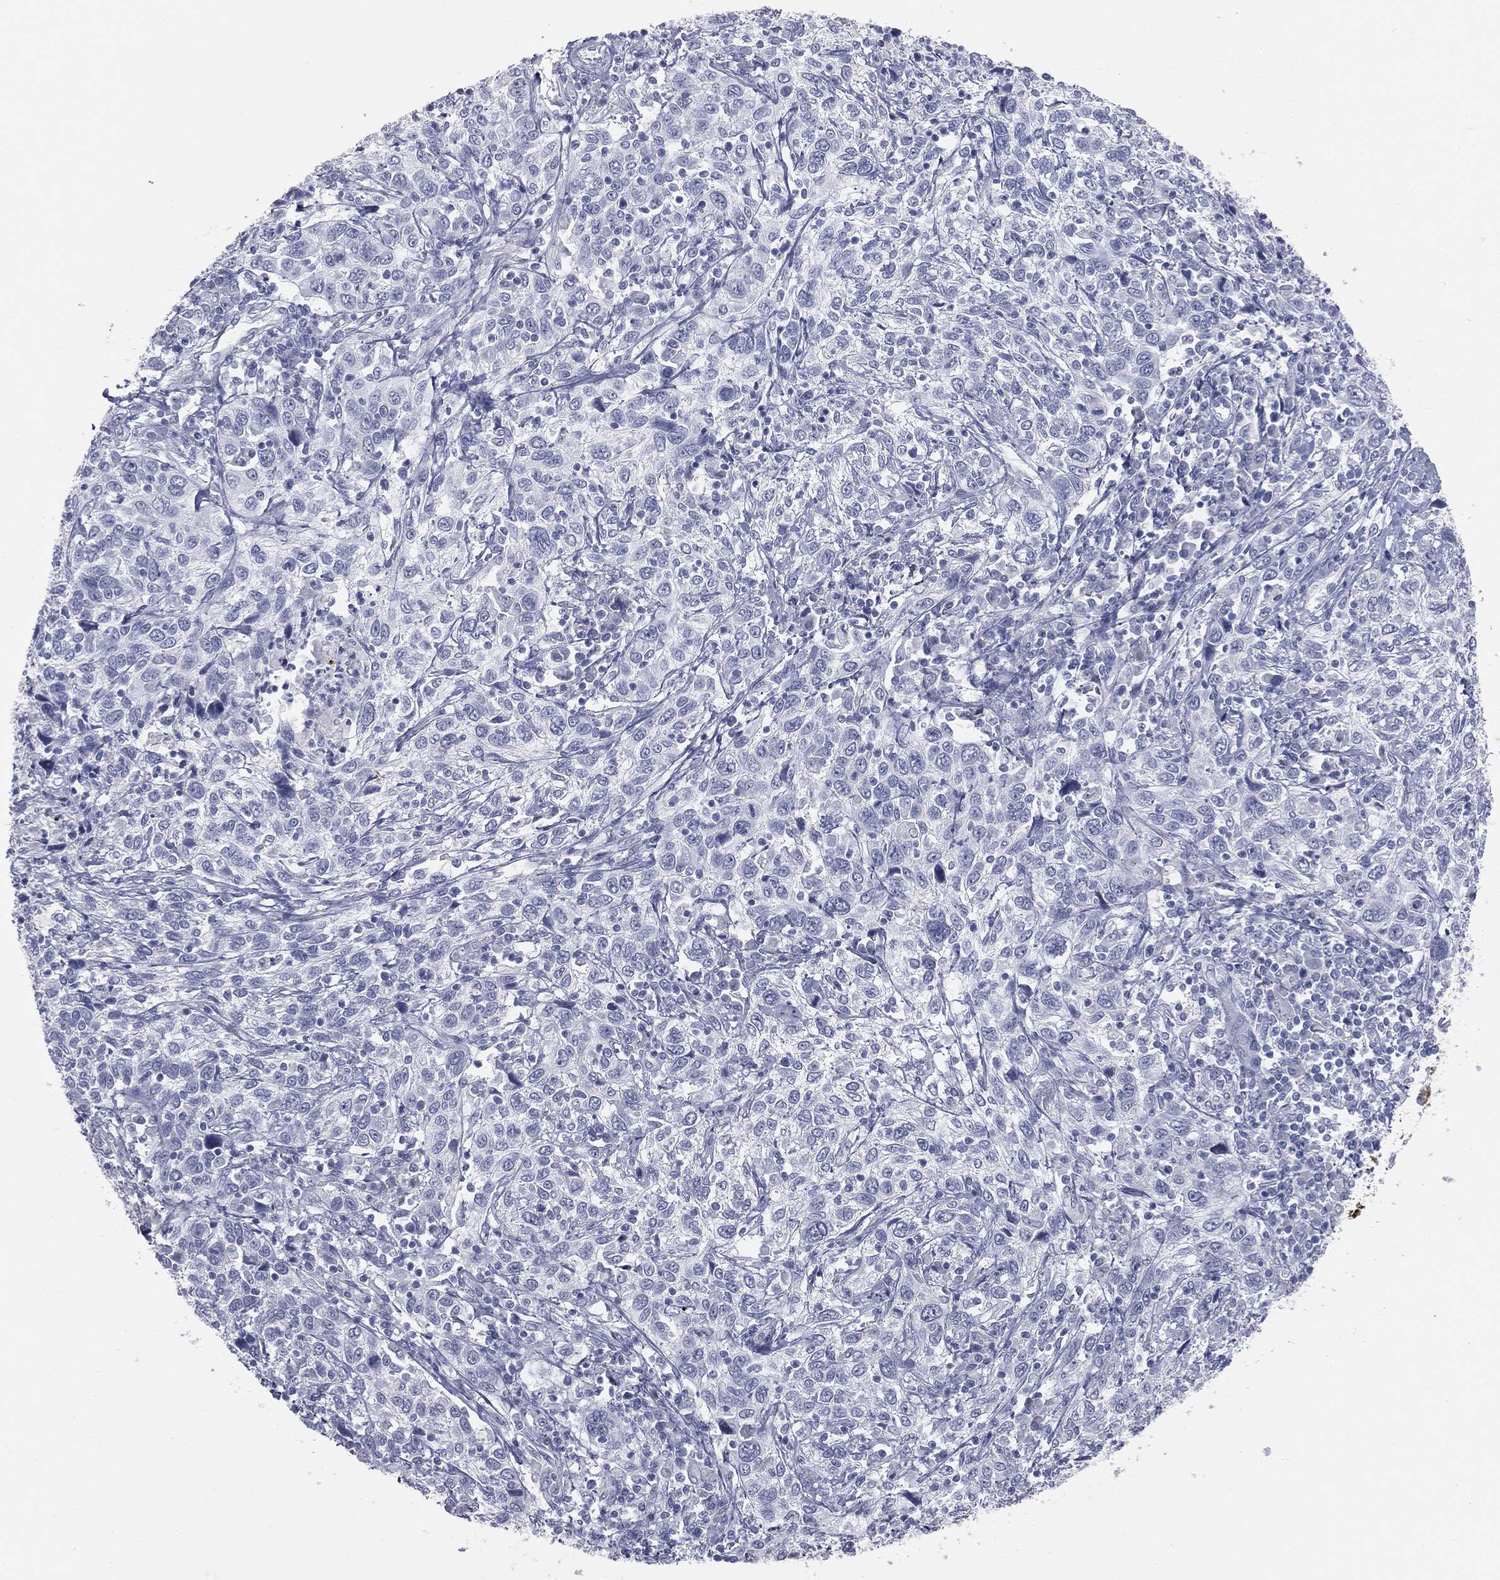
{"staining": {"intensity": "negative", "quantity": "none", "location": "none"}, "tissue": "cervical cancer", "cell_type": "Tumor cells", "image_type": "cancer", "snomed": [{"axis": "morphology", "description": "Squamous cell carcinoma, NOS"}, {"axis": "topography", "description": "Cervix"}], "caption": "There is no significant staining in tumor cells of cervical squamous cell carcinoma.", "gene": "MUC5AC", "patient": {"sex": "female", "age": 46}}